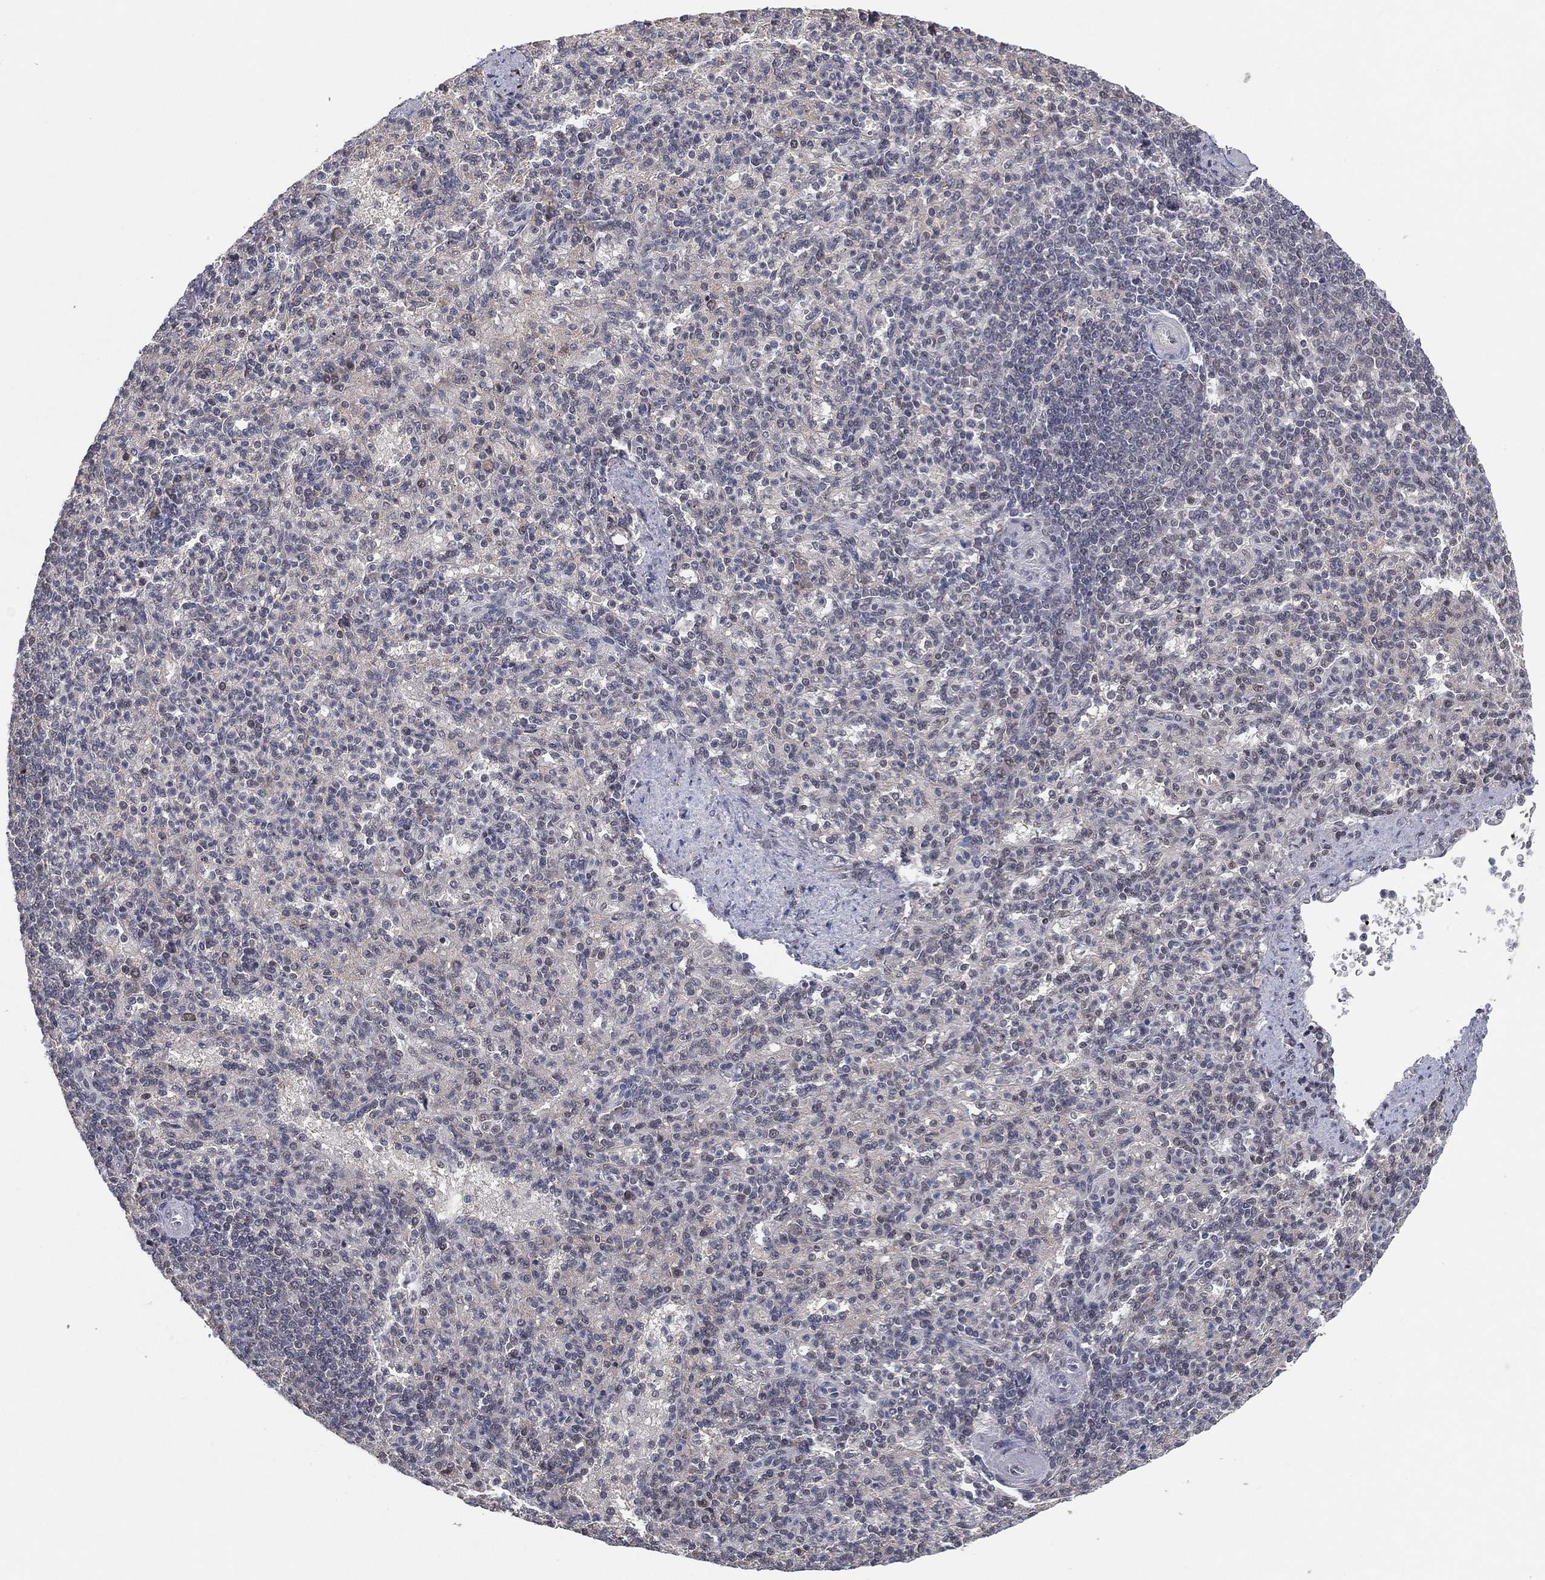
{"staining": {"intensity": "moderate", "quantity": "<25%", "location": "nuclear"}, "tissue": "spleen", "cell_type": "Cells in red pulp", "image_type": "normal", "snomed": [{"axis": "morphology", "description": "Normal tissue, NOS"}, {"axis": "topography", "description": "Spleen"}], "caption": "The immunohistochemical stain shows moderate nuclear staining in cells in red pulp of normal spleen. (Brightfield microscopy of DAB IHC at high magnification).", "gene": "DGCR8", "patient": {"sex": "female", "age": 74}}